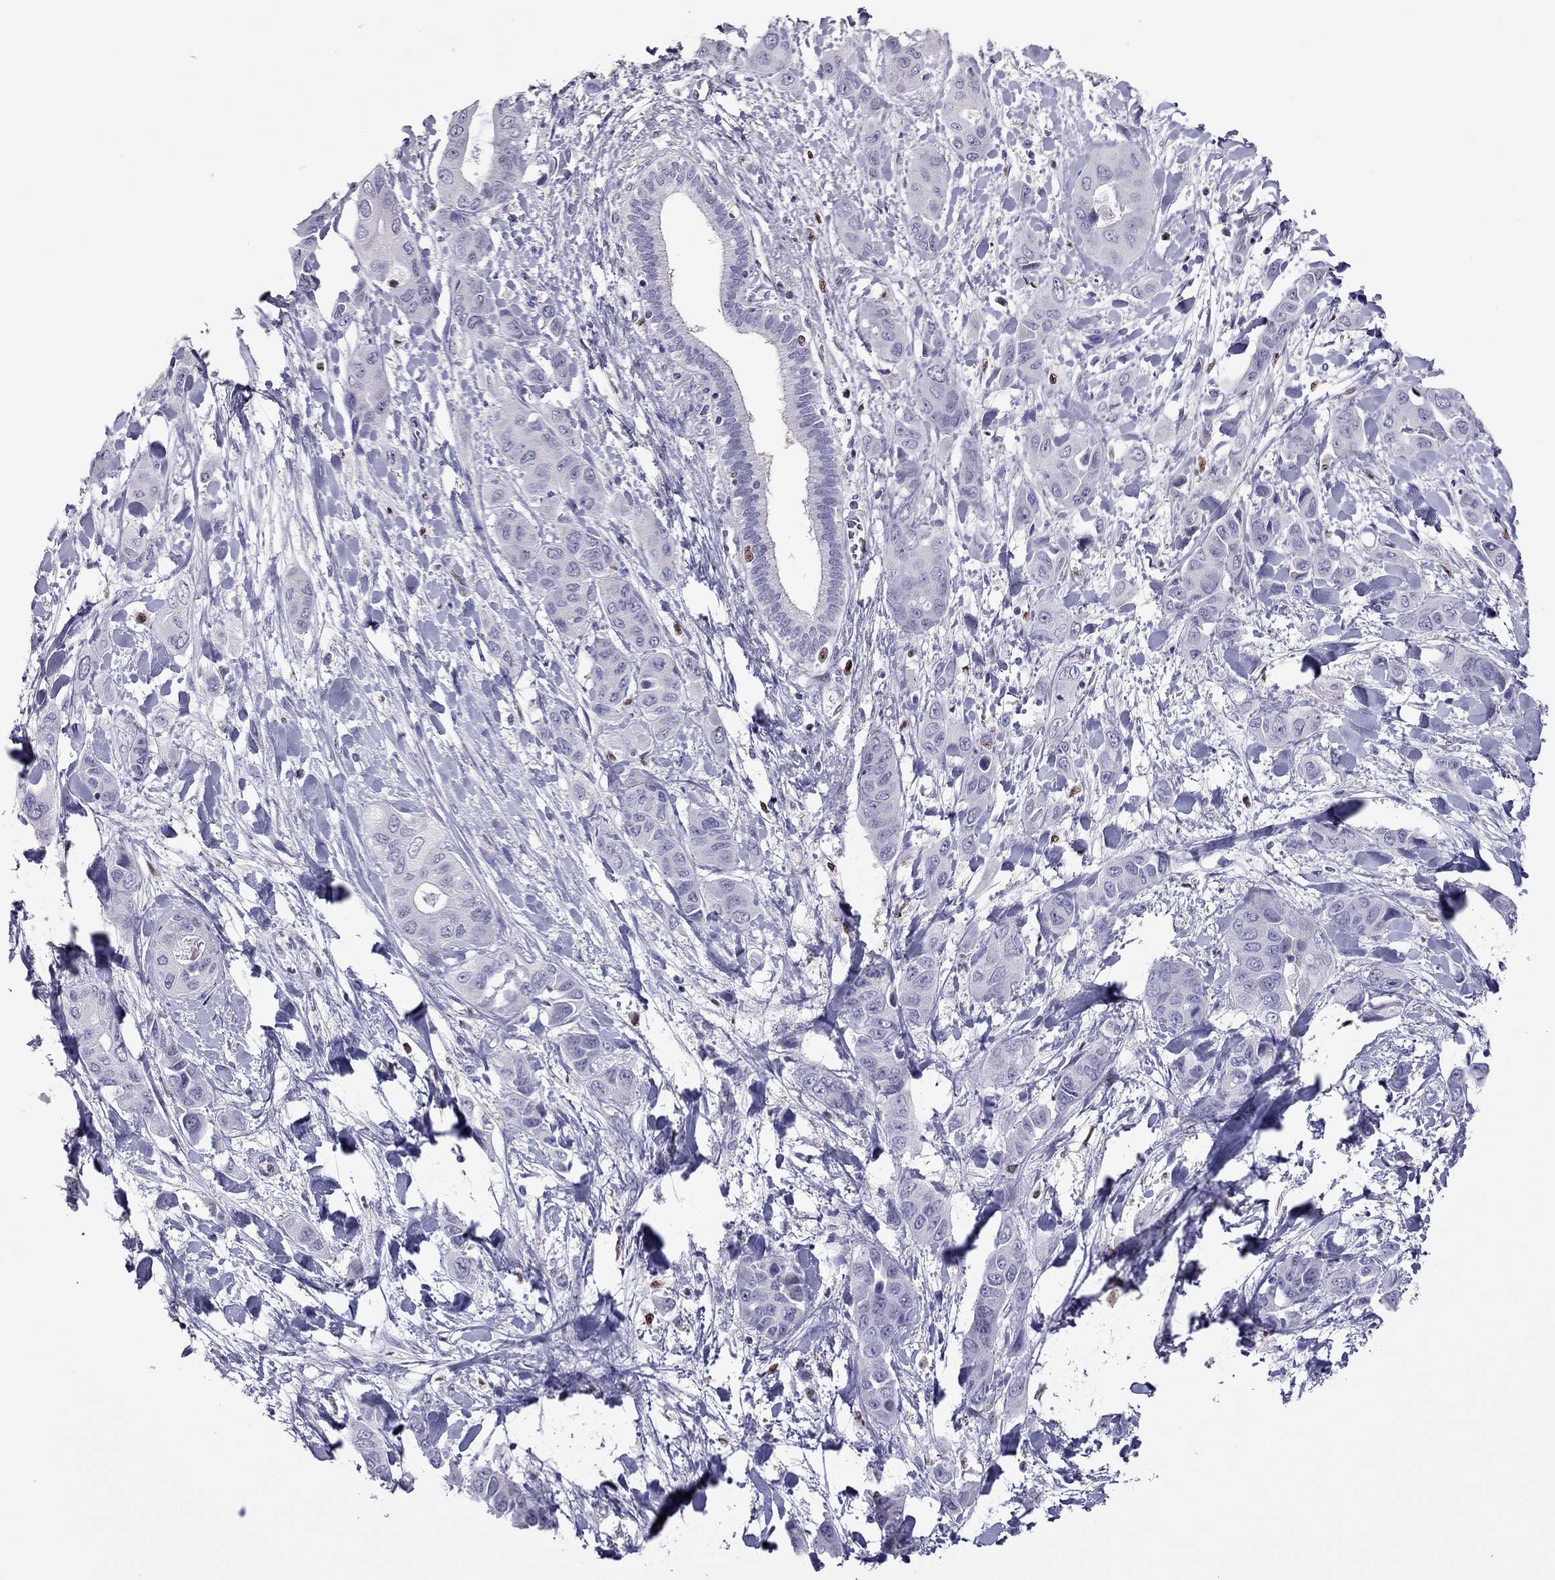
{"staining": {"intensity": "negative", "quantity": "none", "location": "none"}, "tissue": "liver cancer", "cell_type": "Tumor cells", "image_type": "cancer", "snomed": [{"axis": "morphology", "description": "Cholangiocarcinoma"}, {"axis": "topography", "description": "Liver"}], "caption": "High power microscopy histopathology image of an immunohistochemistry (IHC) histopathology image of liver cholangiocarcinoma, revealing no significant expression in tumor cells.", "gene": "SPINT3", "patient": {"sex": "female", "age": 52}}